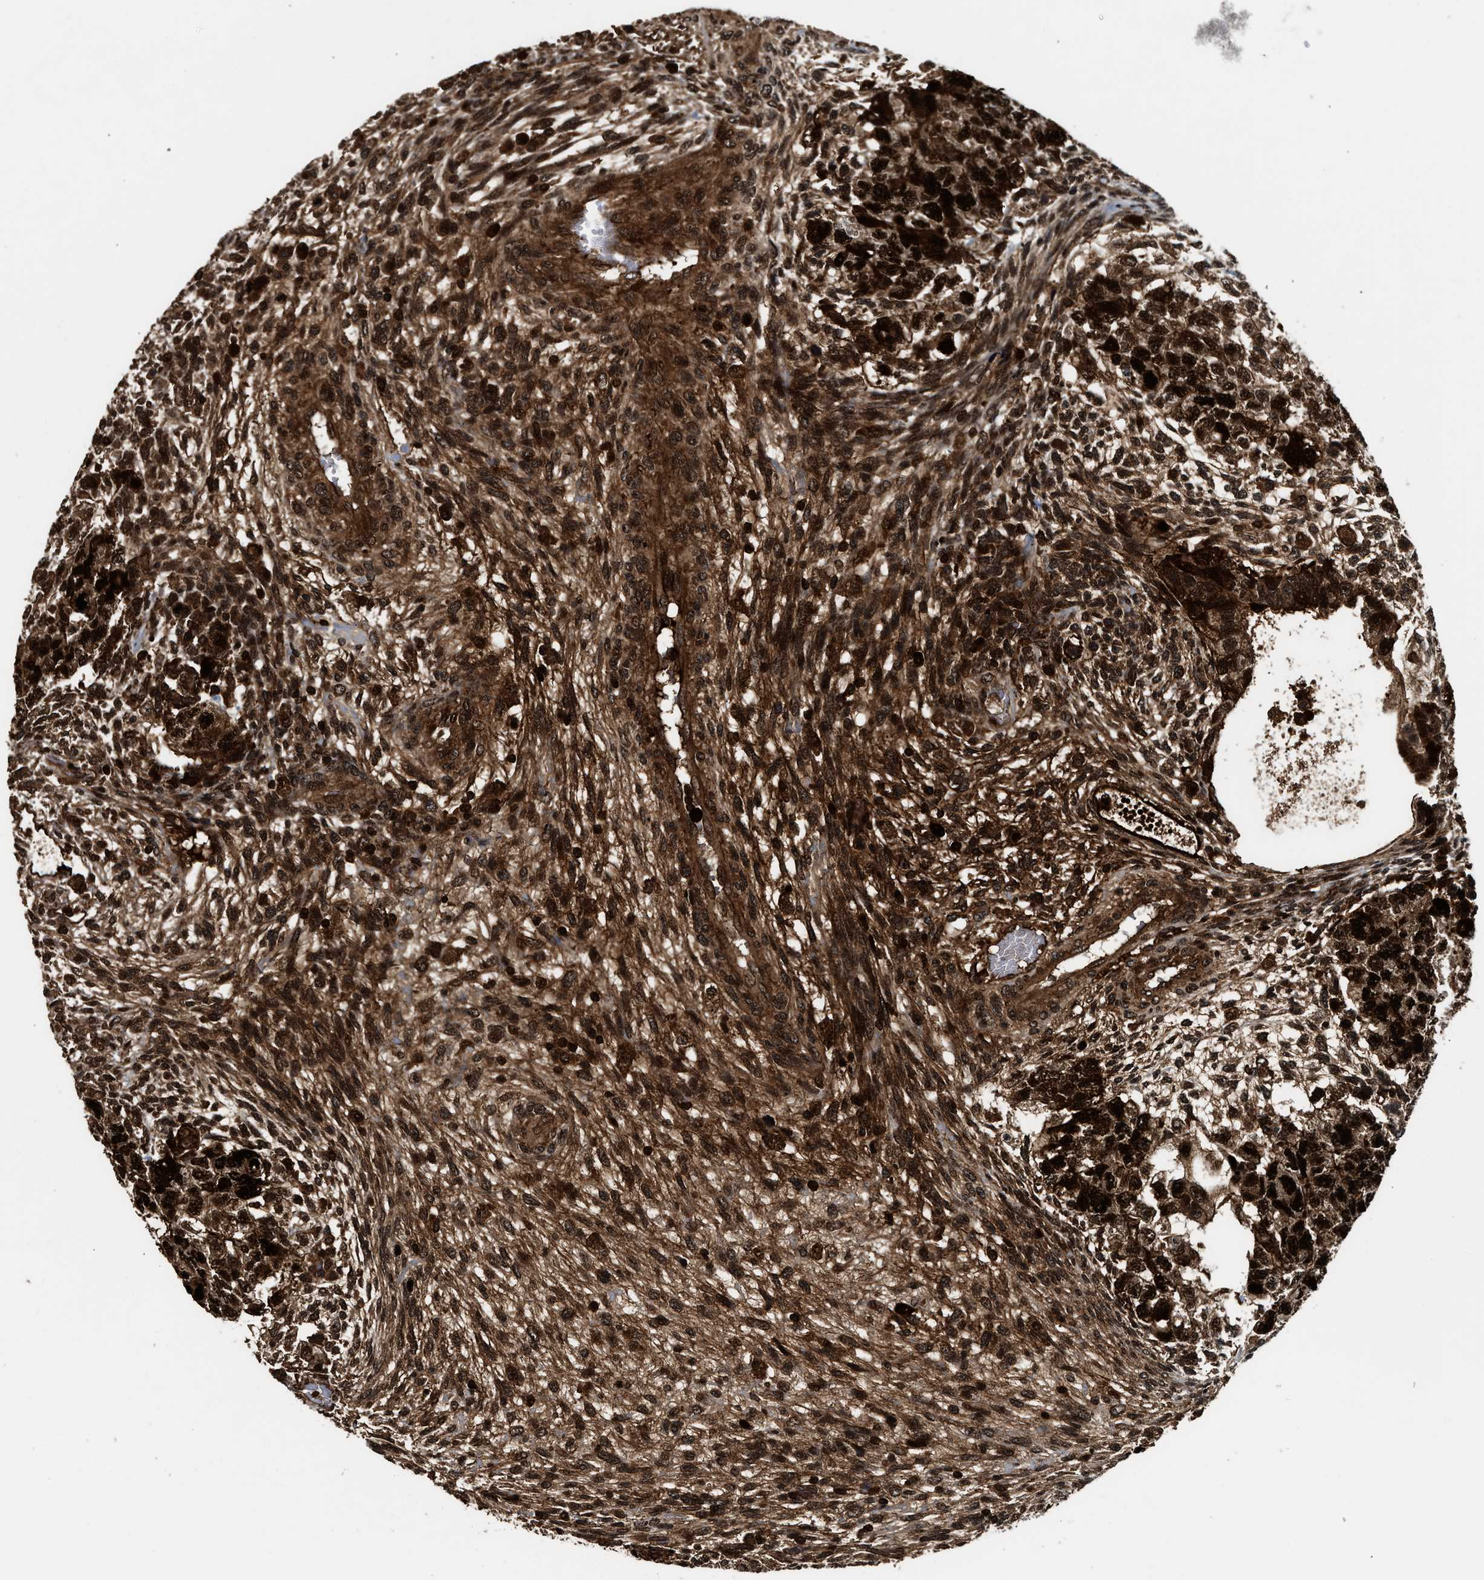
{"staining": {"intensity": "strong", "quantity": ">75%", "location": "cytoplasmic/membranous,nuclear"}, "tissue": "testis cancer", "cell_type": "Tumor cells", "image_type": "cancer", "snomed": [{"axis": "morphology", "description": "Normal tissue, NOS"}, {"axis": "morphology", "description": "Carcinoma, Embryonal, NOS"}, {"axis": "topography", "description": "Testis"}], "caption": "Immunohistochemistry of human testis cancer (embryonal carcinoma) demonstrates high levels of strong cytoplasmic/membranous and nuclear staining in about >75% of tumor cells.", "gene": "MDM2", "patient": {"sex": "male", "age": 36}}